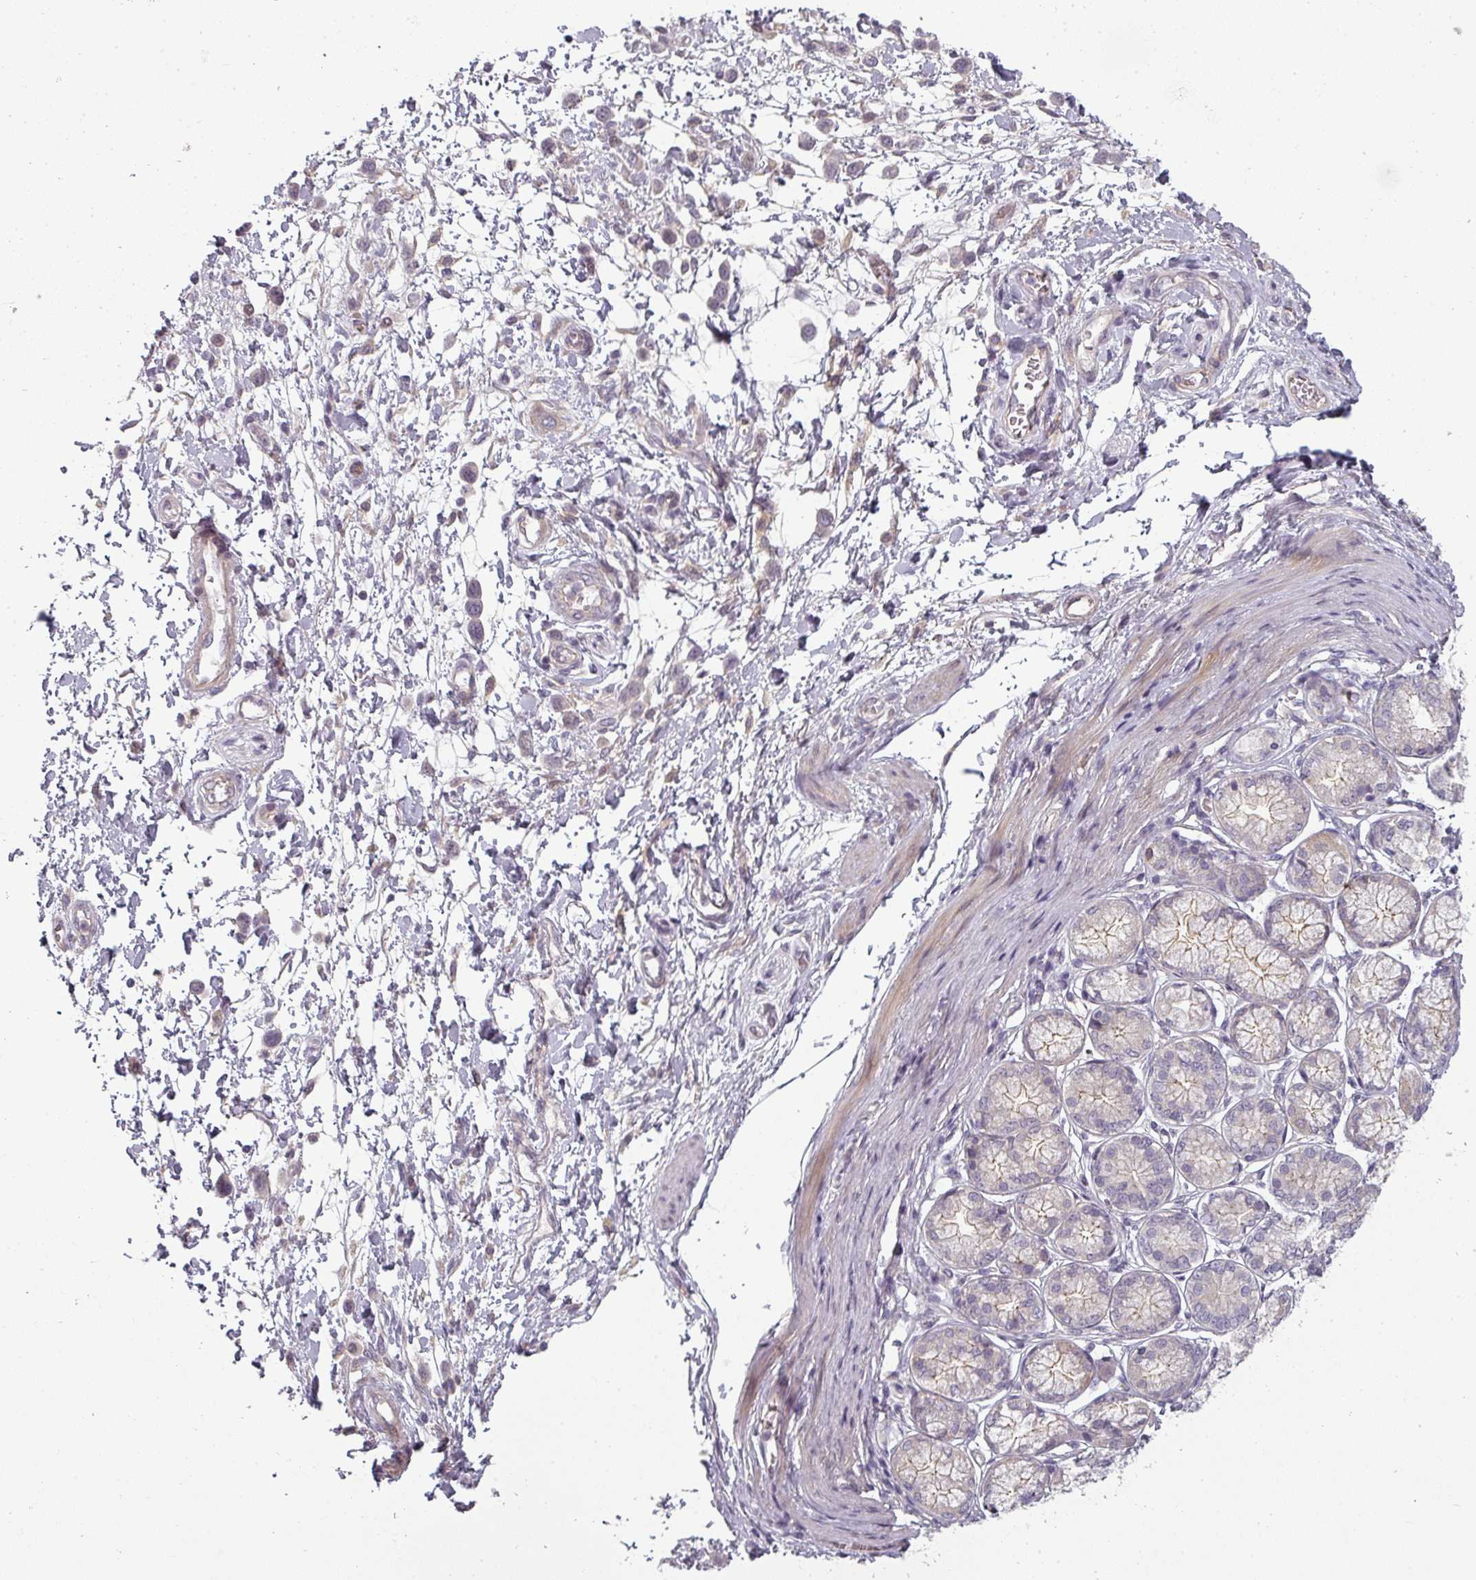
{"staining": {"intensity": "negative", "quantity": "none", "location": "none"}, "tissue": "stomach cancer", "cell_type": "Tumor cells", "image_type": "cancer", "snomed": [{"axis": "morphology", "description": "Adenocarcinoma, NOS"}, {"axis": "topography", "description": "Stomach"}], "caption": "The image reveals no staining of tumor cells in adenocarcinoma (stomach).", "gene": "SLC16A9", "patient": {"sex": "female", "age": 65}}